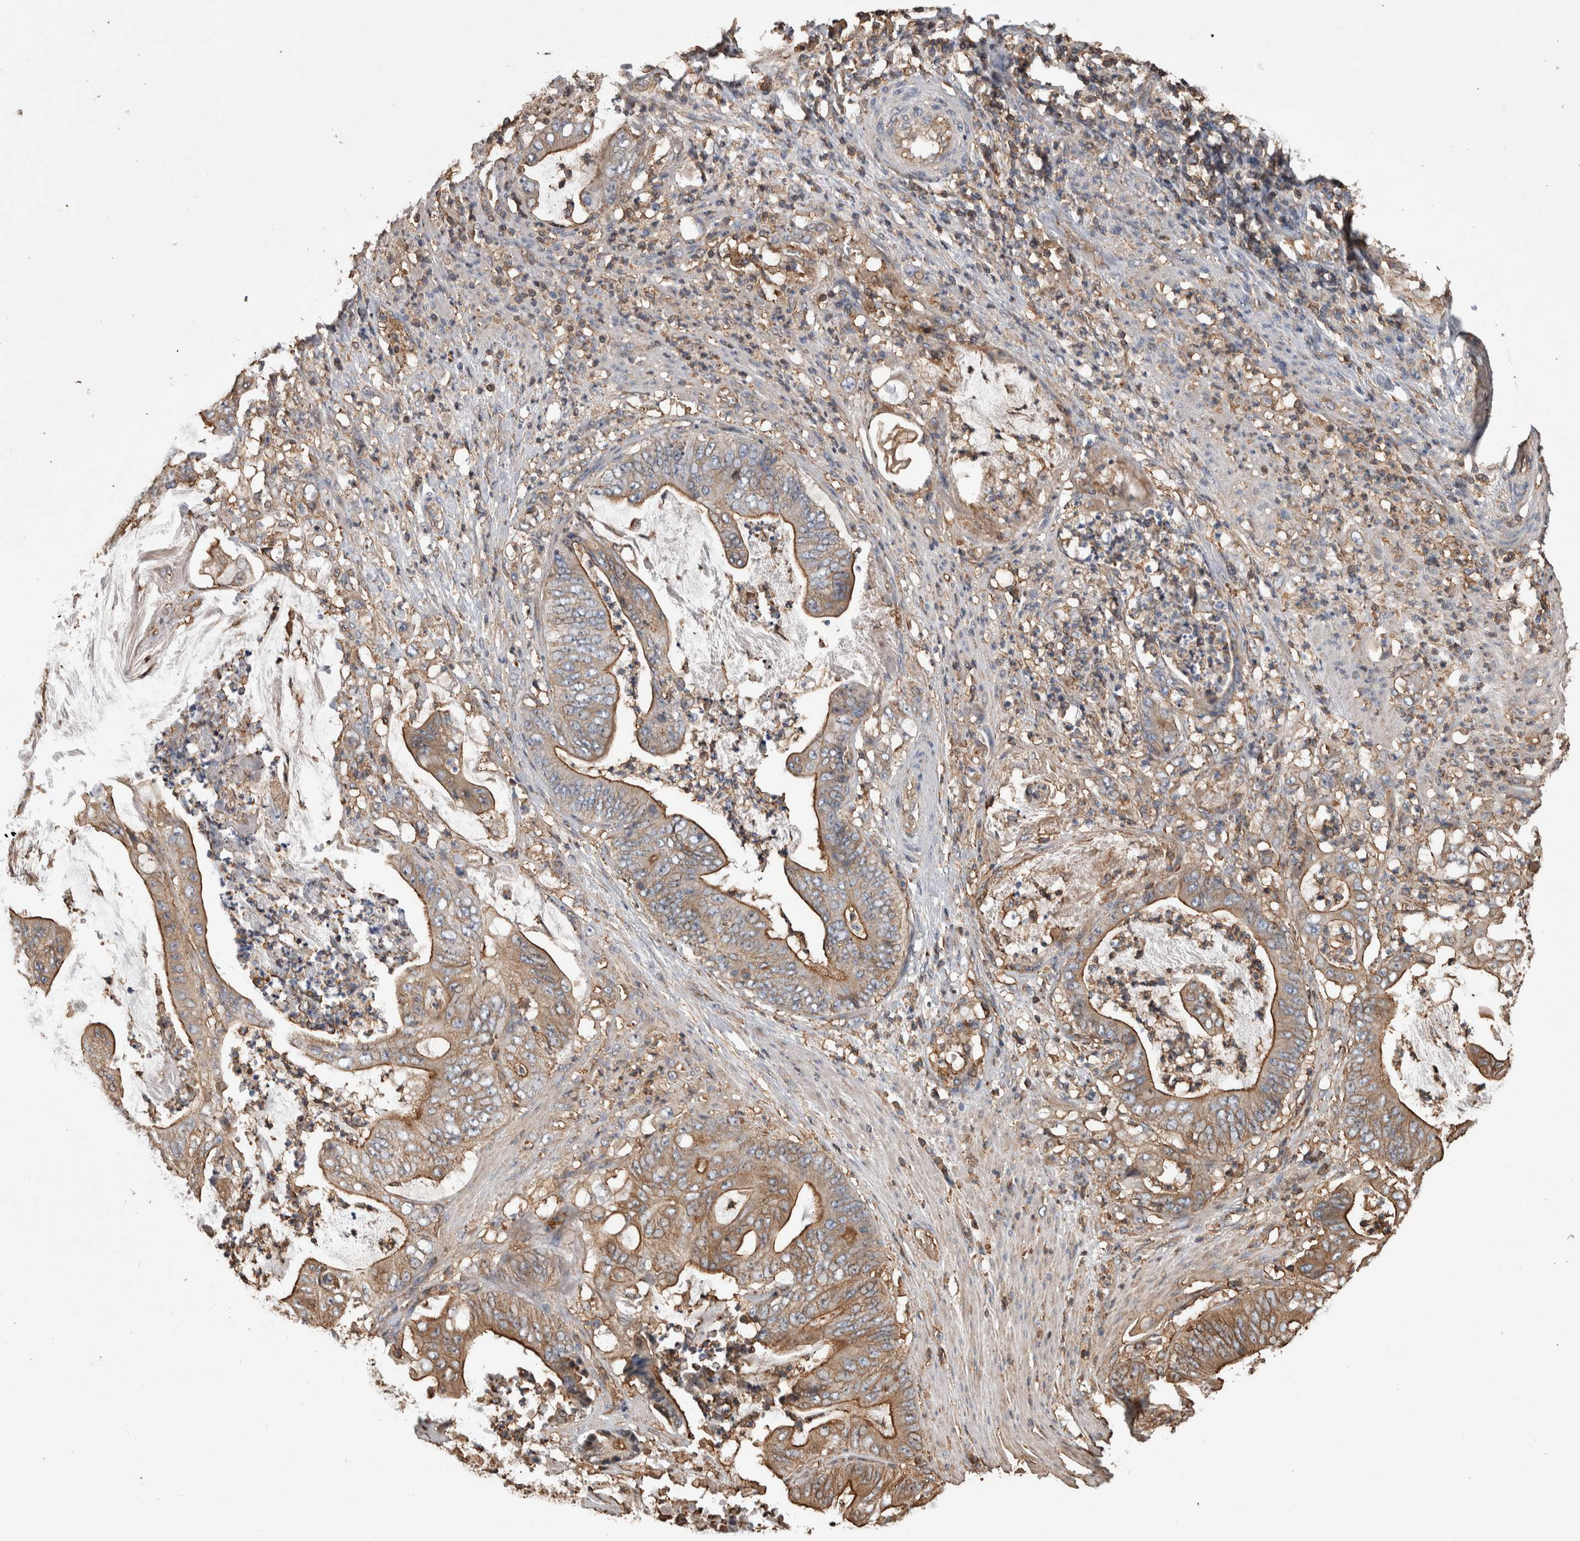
{"staining": {"intensity": "moderate", "quantity": ">75%", "location": "cytoplasmic/membranous"}, "tissue": "stomach cancer", "cell_type": "Tumor cells", "image_type": "cancer", "snomed": [{"axis": "morphology", "description": "Adenocarcinoma, NOS"}, {"axis": "topography", "description": "Stomach"}], "caption": "Immunohistochemical staining of human stomach adenocarcinoma reveals medium levels of moderate cytoplasmic/membranous positivity in approximately >75% of tumor cells. (Brightfield microscopy of DAB IHC at high magnification).", "gene": "ENPP2", "patient": {"sex": "female", "age": 73}}